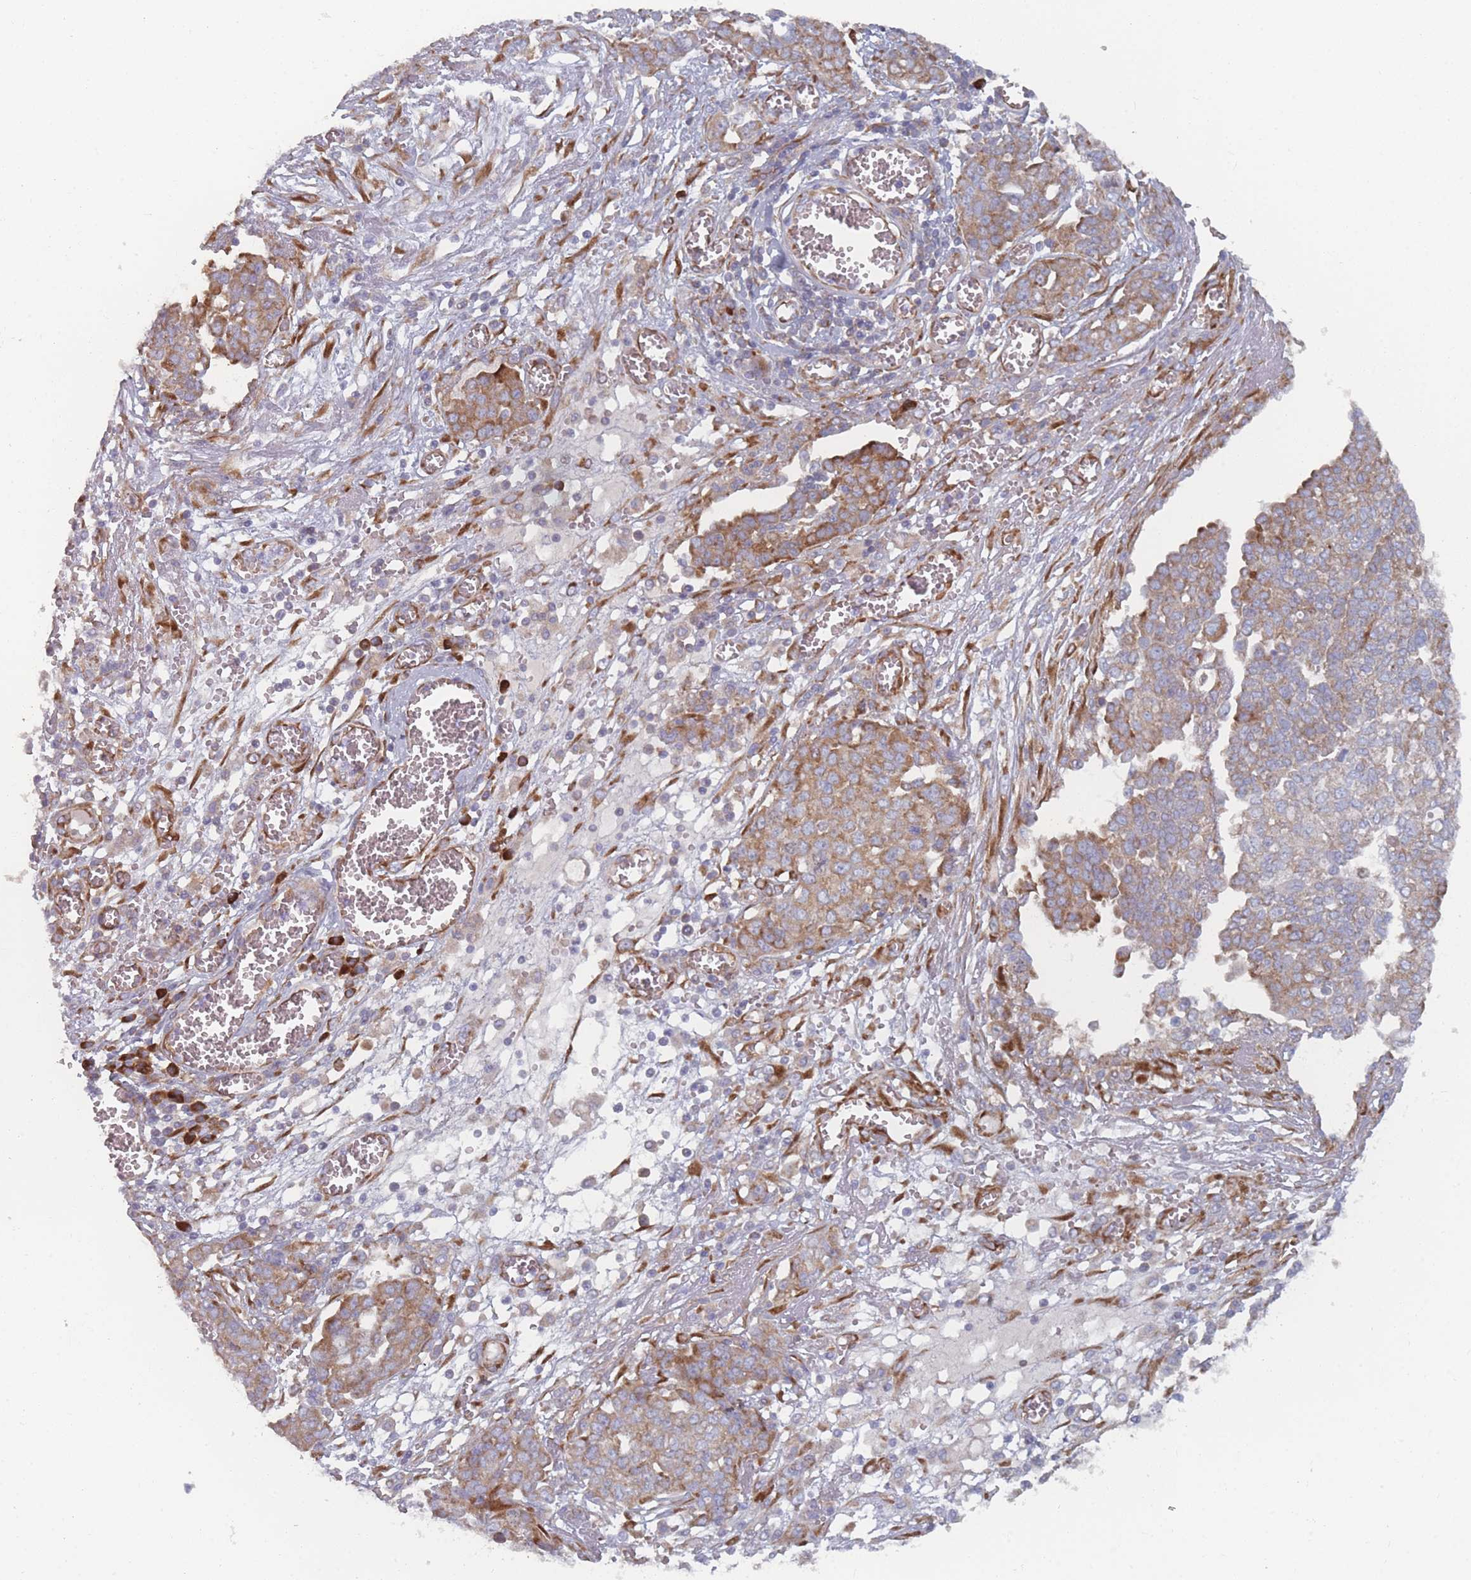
{"staining": {"intensity": "moderate", "quantity": "25%-75%", "location": "cytoplasmic/membranous"}, "tissue": "ovarian cancer", "cell_type": "Tumor cells", "image_type": "cancer", "snomed": [{"axis": "morphology", "description": "Cystadenocarcinoma, serous, NOS"}, {"axis": "topography", "description": "Soft tissue"}, {"axis": "topography", "description": "Ovary"}], "caption": "A micrograph of human ovarian cancer (serous cystadenocarcinoma) stained for a protein demonstrates moderate cytoplasmic/membranous brown staining in tumor cells.", "gene": "CACNG5", "patient": {"sex": "female", "age": 57}}